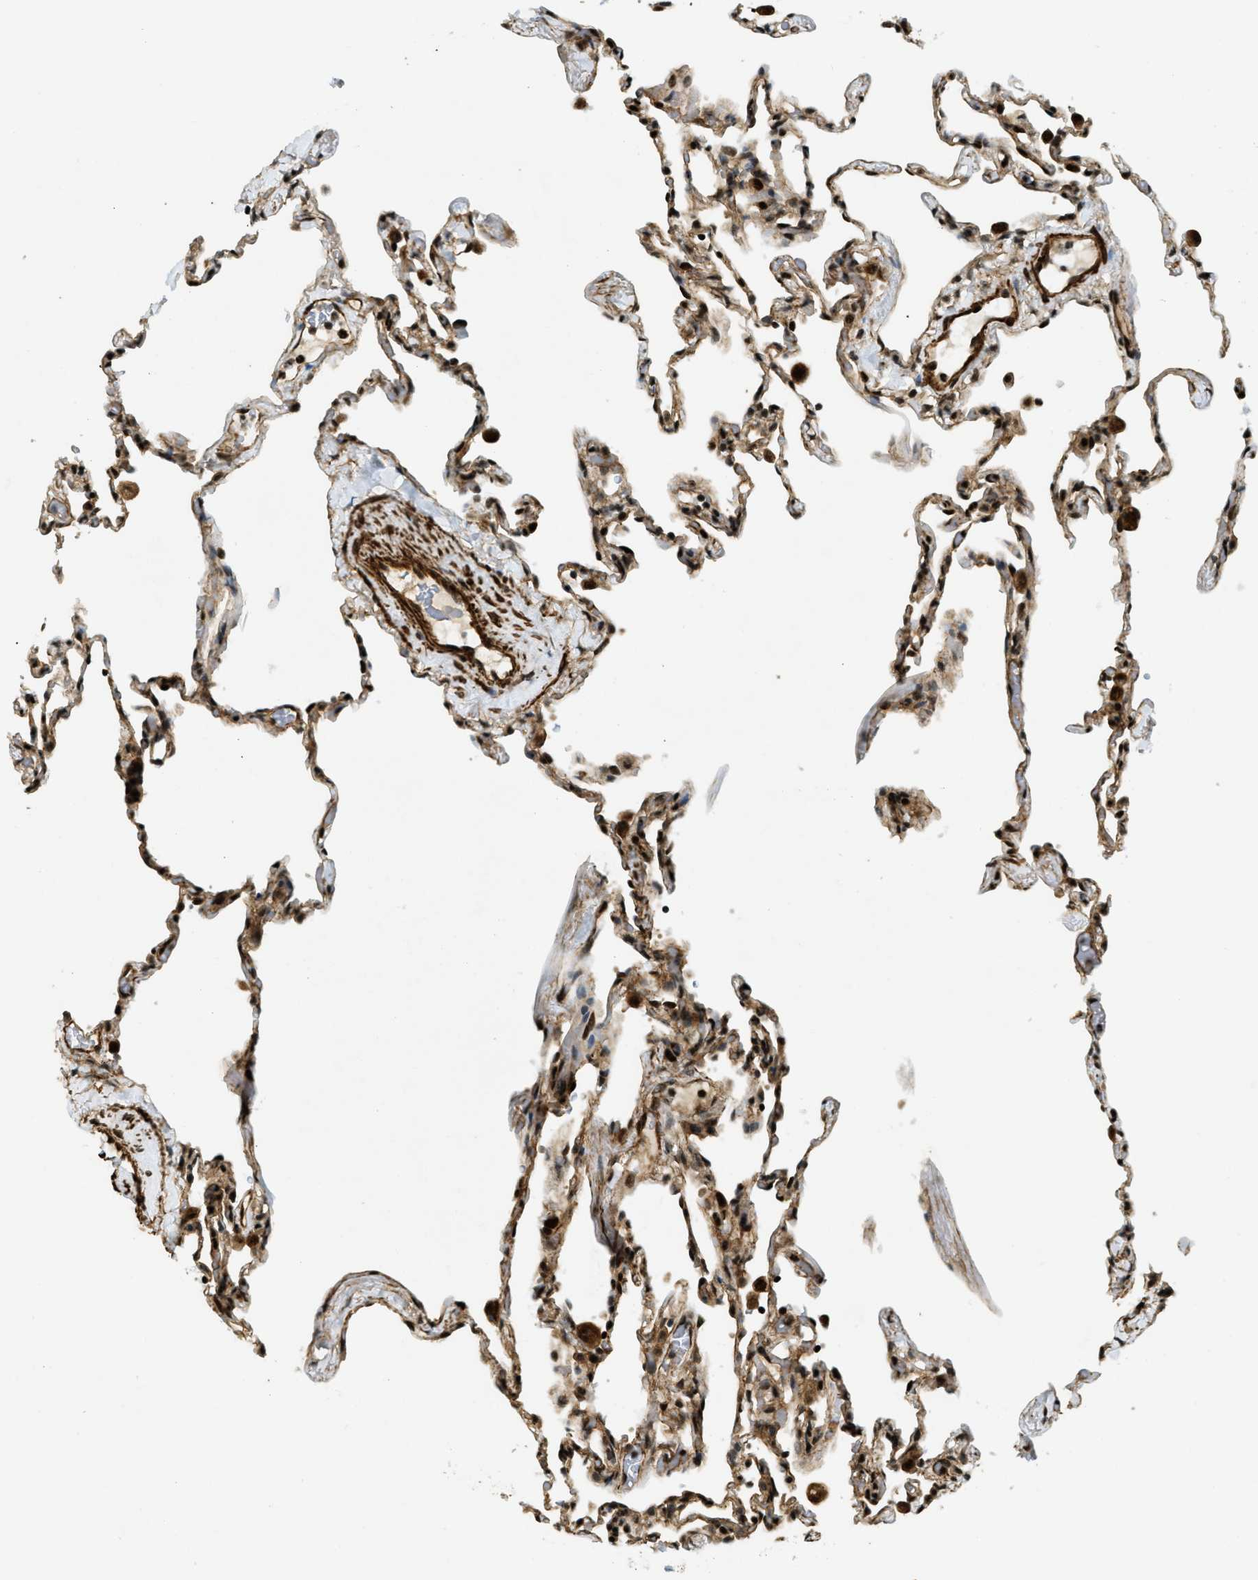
{"staining": {"intensity": "strong", "quantity": "25%-75%", "location": "cytoplasmic/membranous,nuclear"}, "tissue": "lung", "cell_type": "Alveolar cells", "image_type": "normal", "snomed": [{"axis": "morphology", "description": "Normal tissue, NOS"}, {"axis": "topography", "description": "Lung"}], "caption": "Lung stained for a protein (brown) reveals strong cytoplasmic/membranous,nuclear positive staining in about 25%-75% of alveolar cells.", "gene": "CFAP36", "patient": {"sex": "male", "age": 59}}